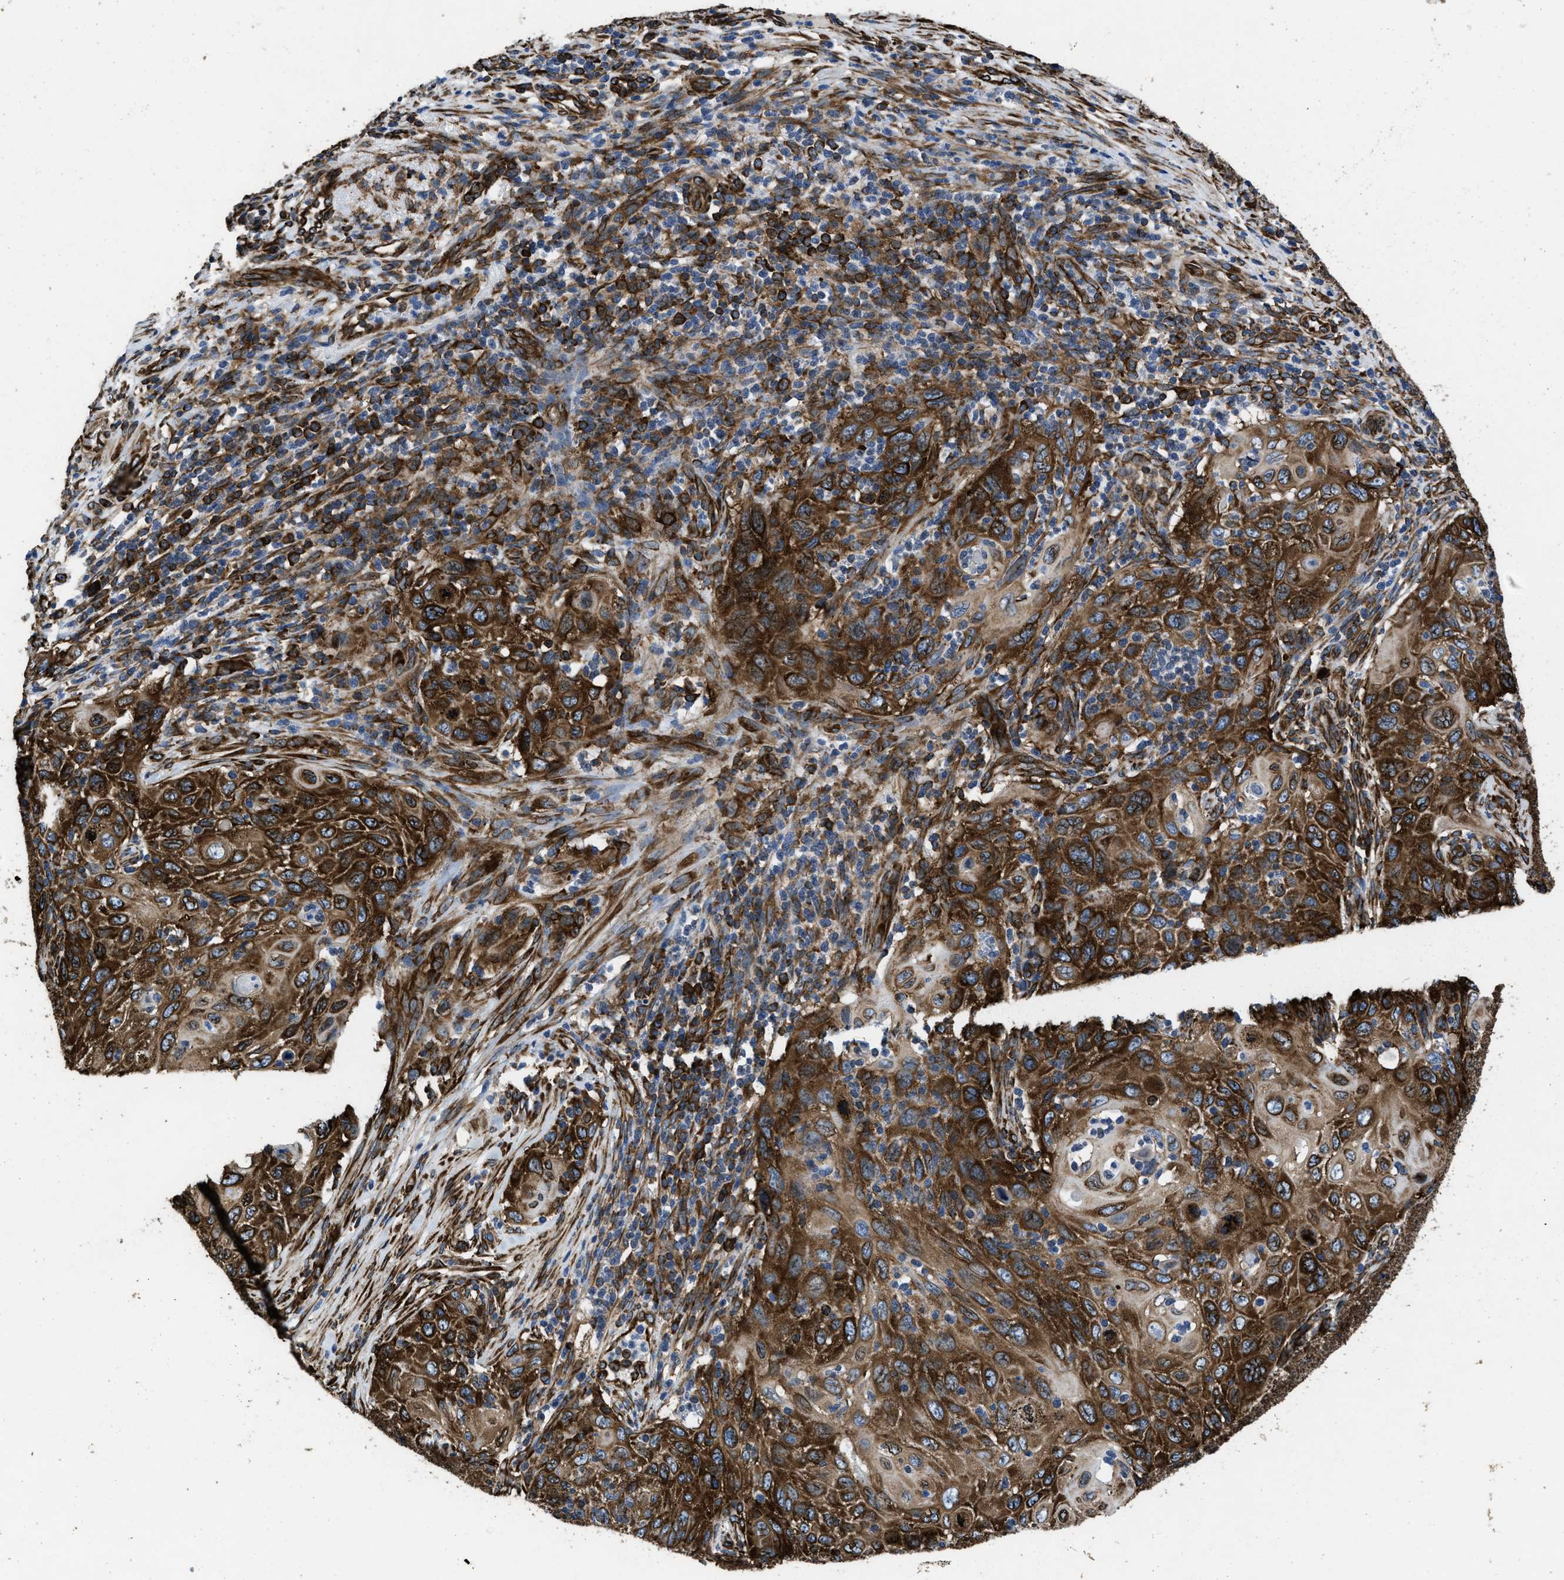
{"staining": {"intensity": "strong", "quantity": ">75%", "location": "cytoplasmic/membranous"}, "tissue": "cervical cancer", "cell_type": "Tumor cells", "image_type": "cancer", "snomed": [{"axis": "morphology", "description": "Squamous cell carcinoma, NOS"}, {"axis": "topography", "description": "Cervix"}], "caption": "Strong cytoplasmic/membranous positivity for a protein is seen in approximately >75% of tumor cells of squamous cell carcinoma (cervical) using IHC.", "gene": "CAPRIN1", "patient": {"sex": "female", "age": 70}}